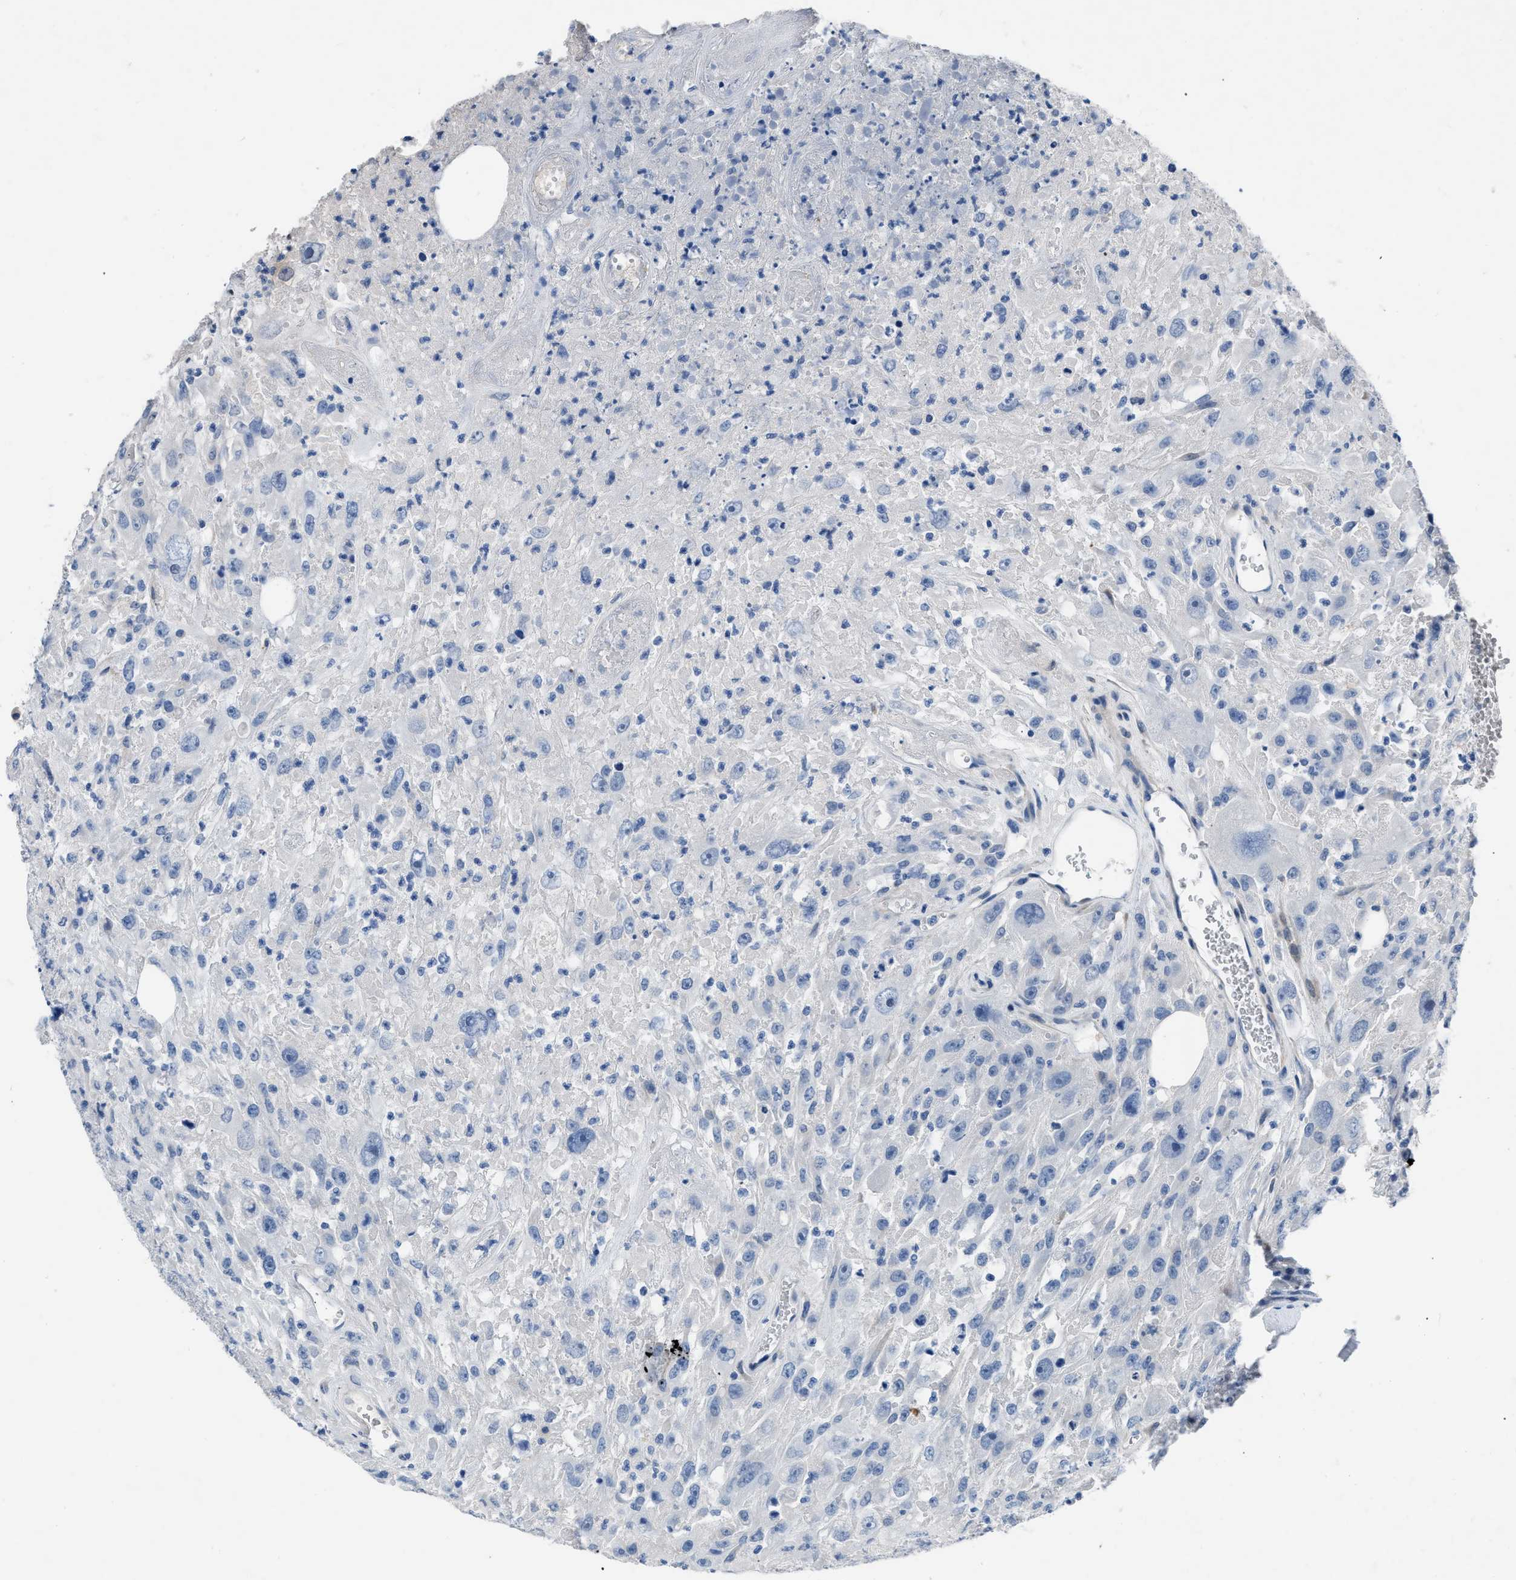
{"staining": {"intensity": "negative", "quantity": "none", "location": "none"}, "tissue": "urothelial cancer", "cell_type": "Tumor cells", "image_type": "cancer", "snomed": [{"axis": "morphology", "description": "Urothelial carcinoma, High grade"}, {"axis": "topography", "description": "Urinary bladder"}], "caption": "DAB (3,3'-diaminobenzidine) immunohistochemical staining of human urothelial carcinoma (high-grade) exhibits no significant staining in tumor cells.", "gene": "RBP1", "patient": {"sex": "male", "age": 46}}